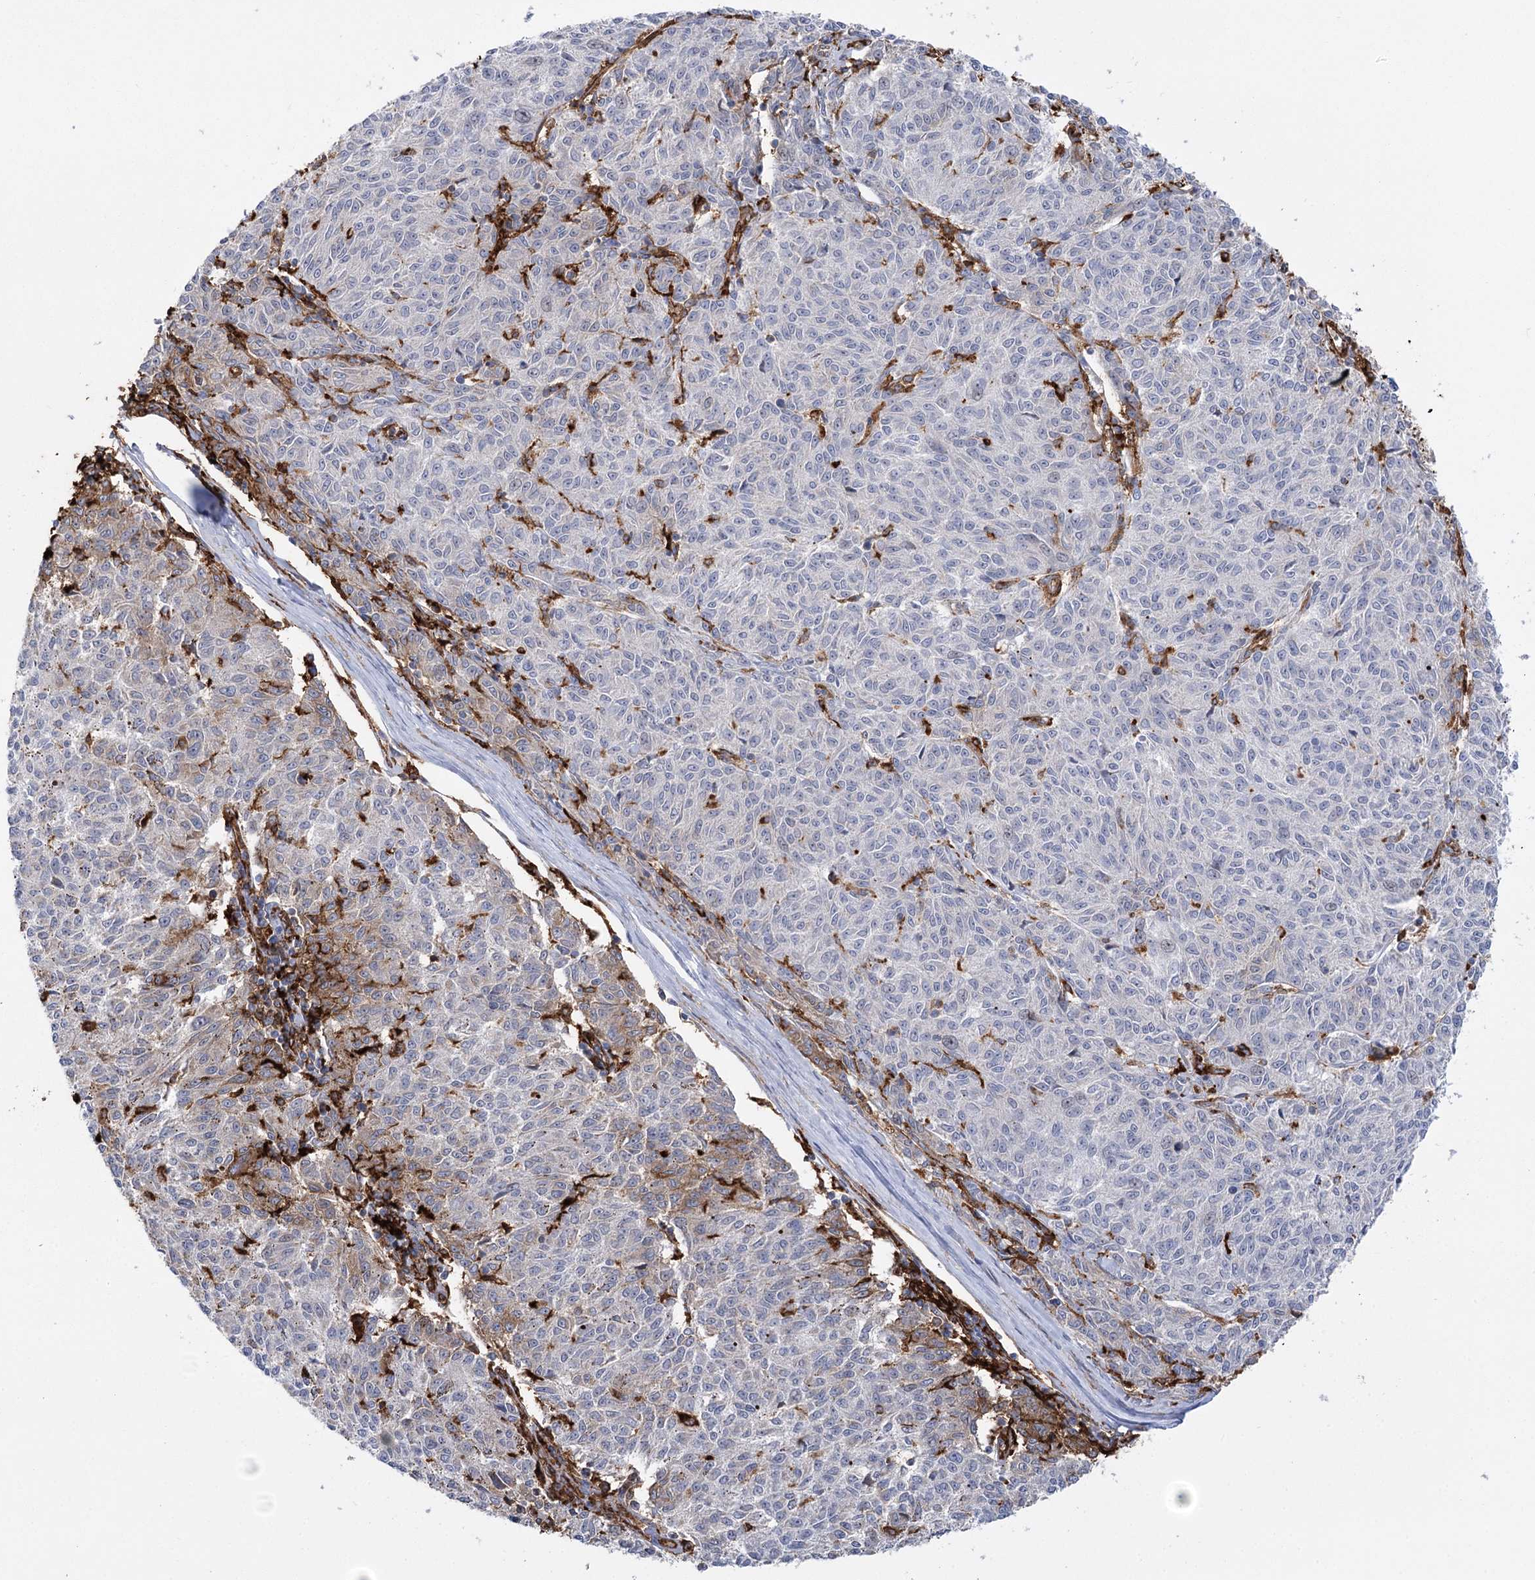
{"staining": {"intensity": "negative", "quantity": "none", "location": "none"}, "tissue": "melanoma", "cell_type": "Tumor cells", "image_type": "cancer", "snomed": [{"axis": "morphology", "description": "Malignant melanoma, NOS"}, {"axis": "topography", "description": "Skin"}], "caption": "This is a micrograph of immunohistochemistry (IHC) staining of melanoma, which shows no positivity in tumor cells.", "gene": "PIWIL4", "patient": {"sex": "female", "age": 72}}